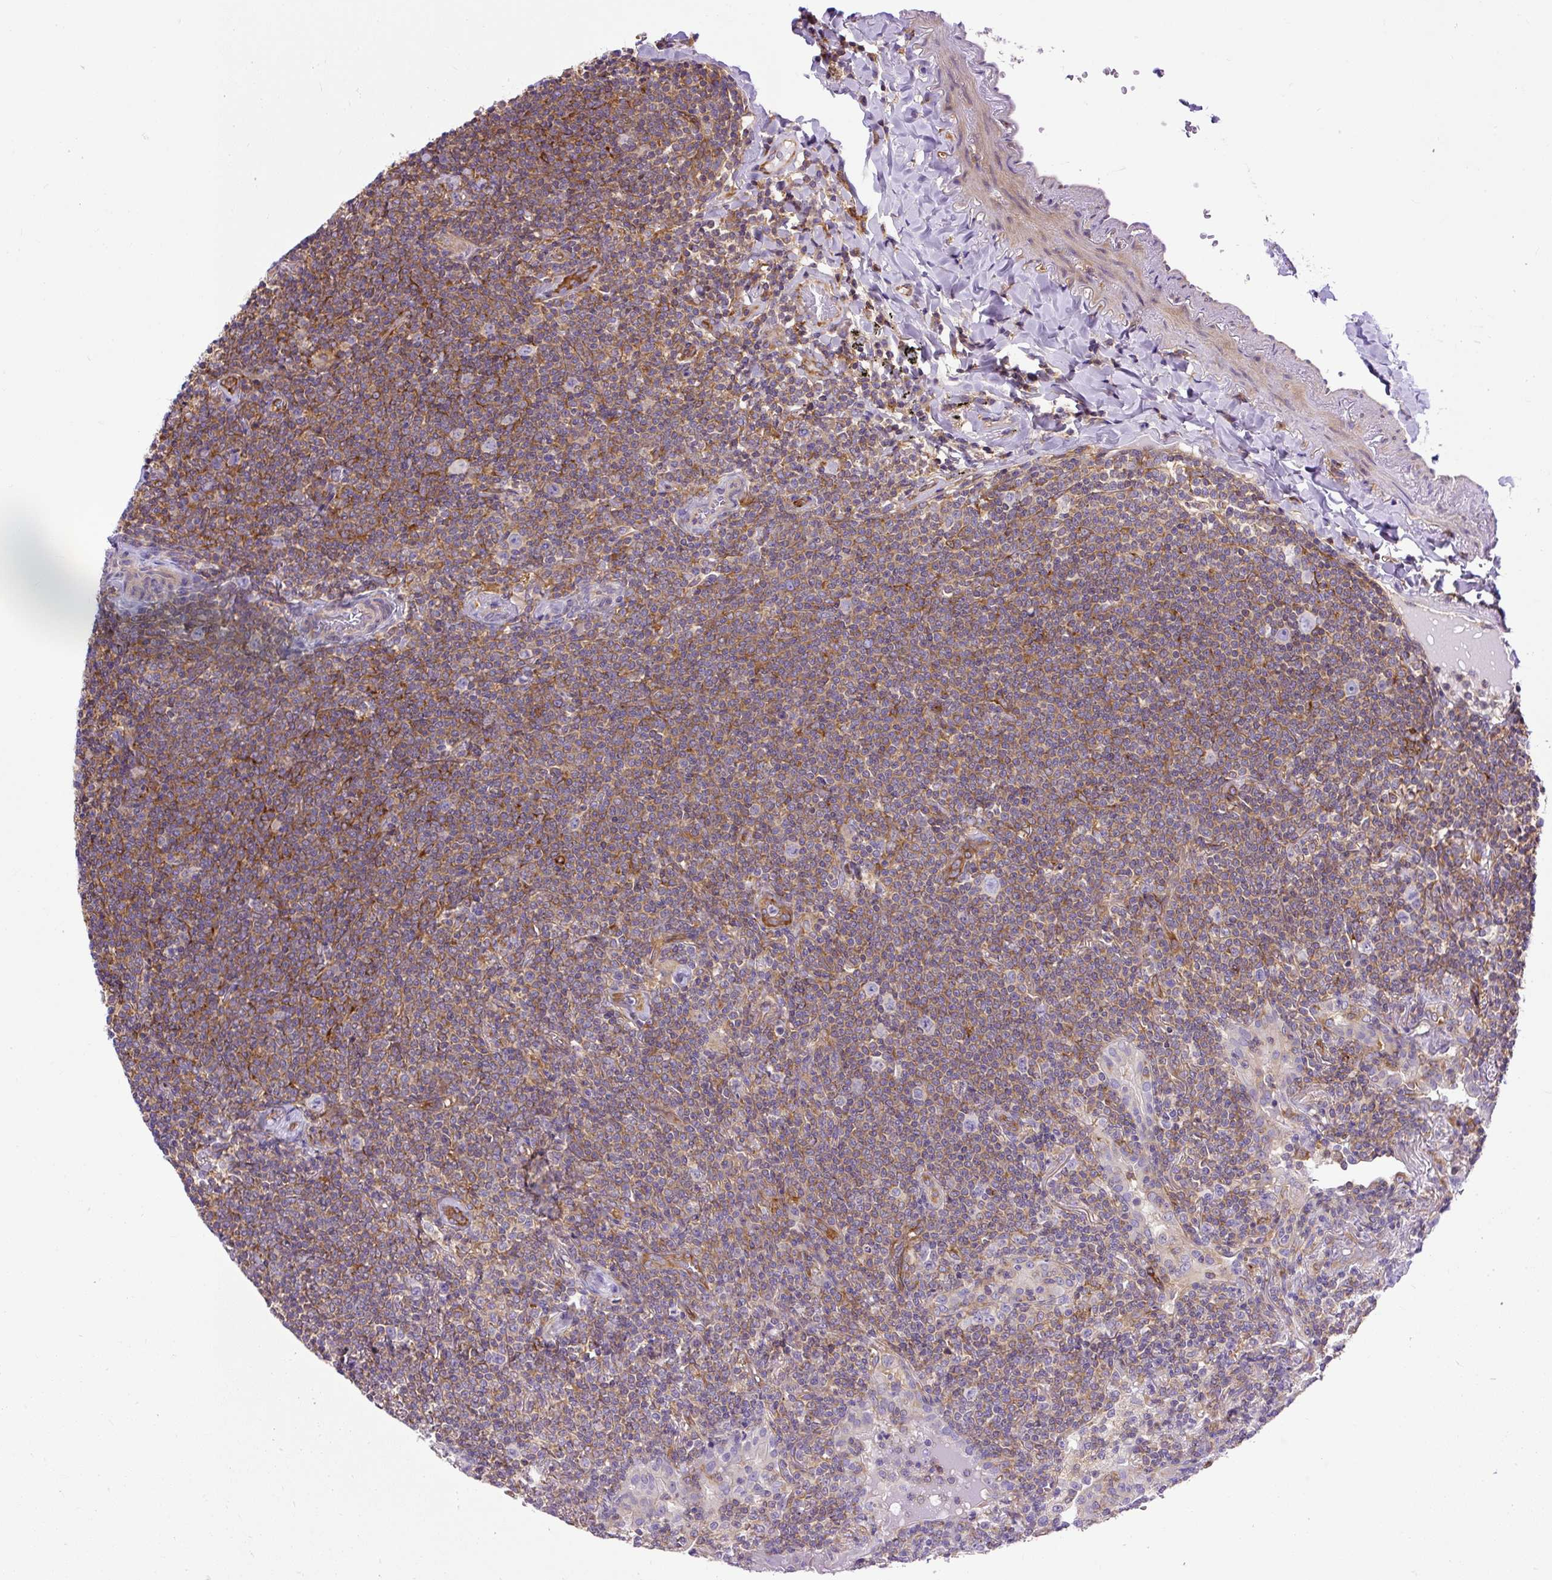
{"staining": {"intensity": "moderate", "quantity": "<25%", "location": "cytoplasmic/membranous"}, "tissue": "lymphoma", "cell_type": "Tumor cells", "image_type": "cancer", "snomed": [{"axis": "morphology", "description": "Malignant lymphoma, non-Hodgkin's type, Low grade"}, {"axis": "topography", "description": "Lung"}], "caption": "This micrograph demonstrates immunohistochemistry (IHC) staining of malignant lymphoma, non-Hodgkin's type (low-grade), with low moderate cytoplasmic/membranous staining in approximately <25% of tumor cells.", "gene": "MAP1S", "patient": {"sex": "female", "age": 71}}